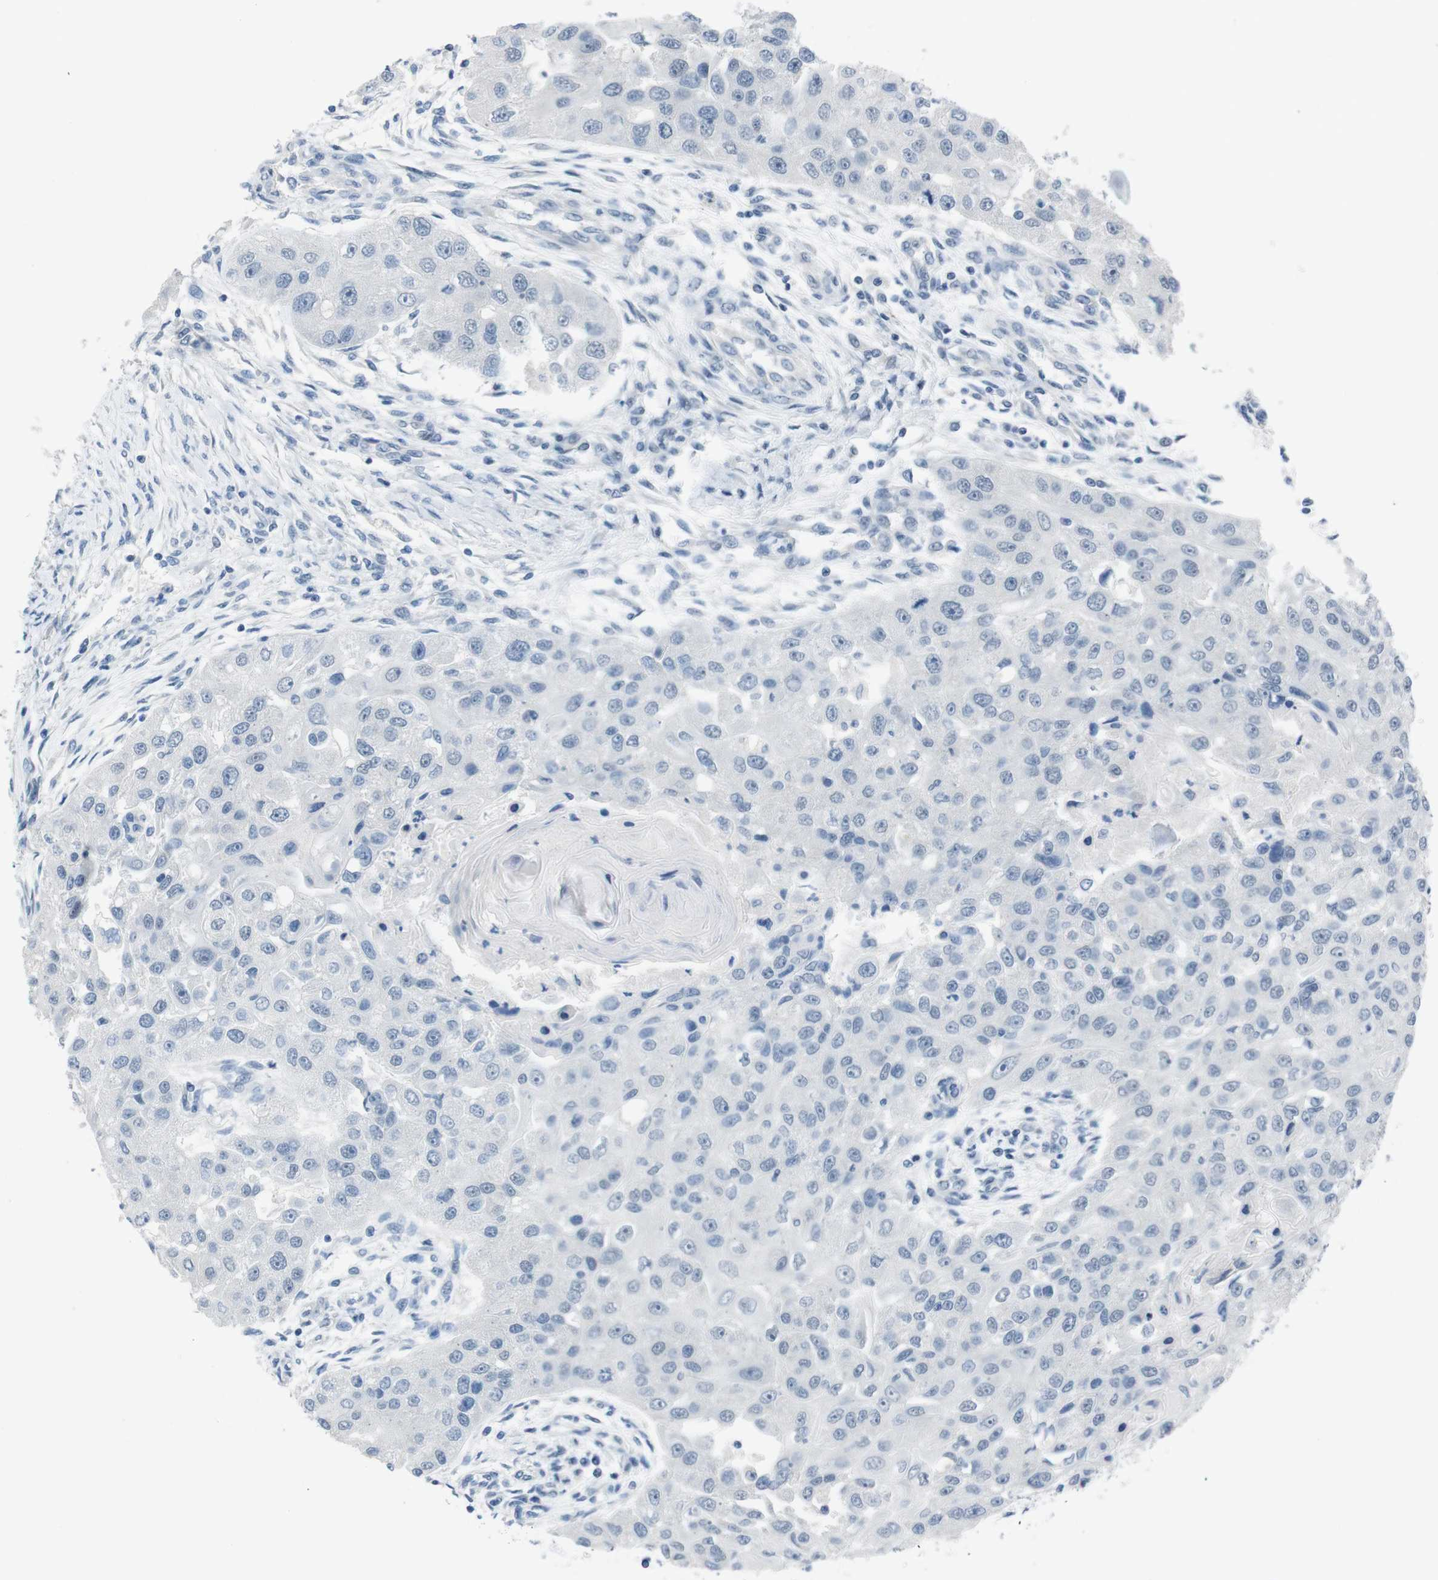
{"staining": {"intensity": "negative", "quantity": "none", "location": "none"}, "tissue": "head and neck cancer", "cell_type": "Tumor cells", "image_type": "cancer", "snomed": [{"axis": "morphology", "description": "Normal tissue, NOS"}, {"axis": "morphology", "description": "Squamous cell carcinoma, NOS"}, {"axis": "topography", "description": "Skeletal muscle"}, {"axis": "topography", "description": "Head-Neck"}], "caption": "The histopathology image exhibits no significant expression in tumor cells of squamous cell carcinoma (head and neck). (Brightfield microscopy of DAB (3,3'-diaminobenzidine) immunohistochemistry (IHC) at high magnification).", "gene": "HRH2", "patient": {"sex": "male", "age": 51}}